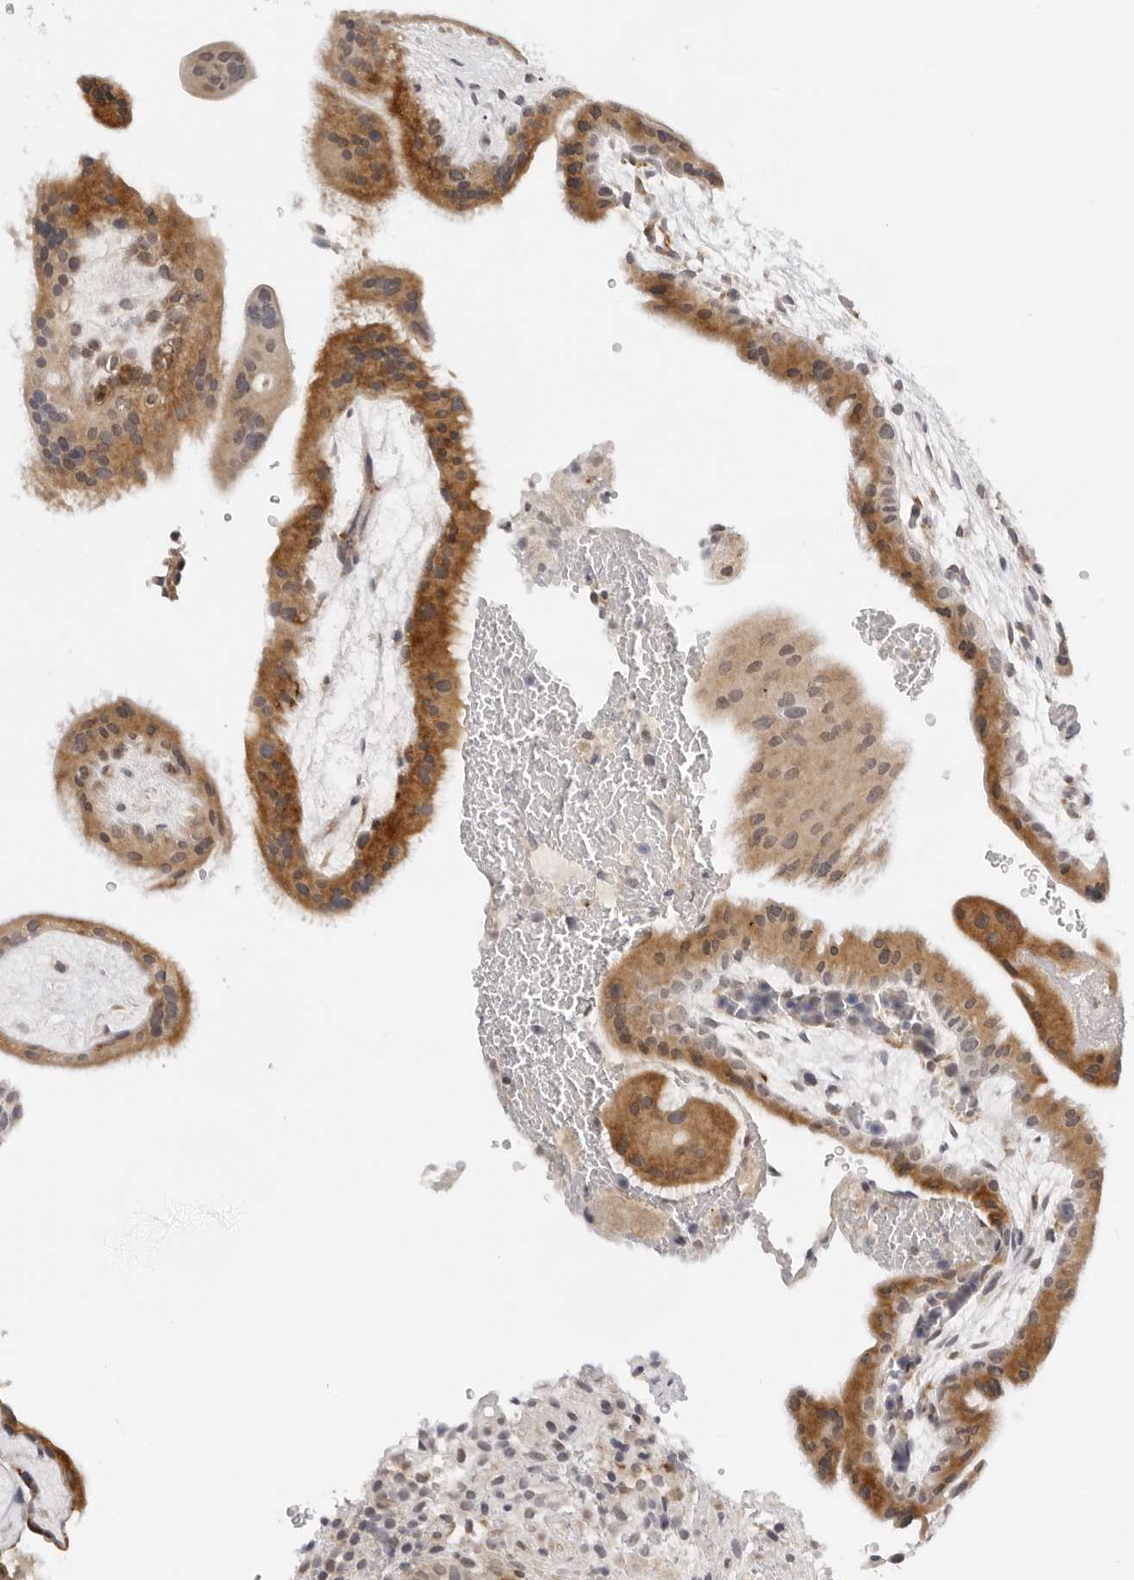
{"staining": {"intensity": "moderate", "quantity": ">75%", "location": "cytoplasmic/membranous"}, "tissue": "placenta", "cell_type": "Decidual cells", "image_type": "normal", "snomed": [{"axis": "morphology", "description": "Normal tissue, NOS"}, {"axis": "topography", "description": "Placenta"}], "caption": "This is a micrograph of IHC staining of benign placenta, which shows moderate expression in the cytoplasmic/membranous of decidual cells.", "gene": "IL17RA", "patient": {"sex": "female", "age": 19}}